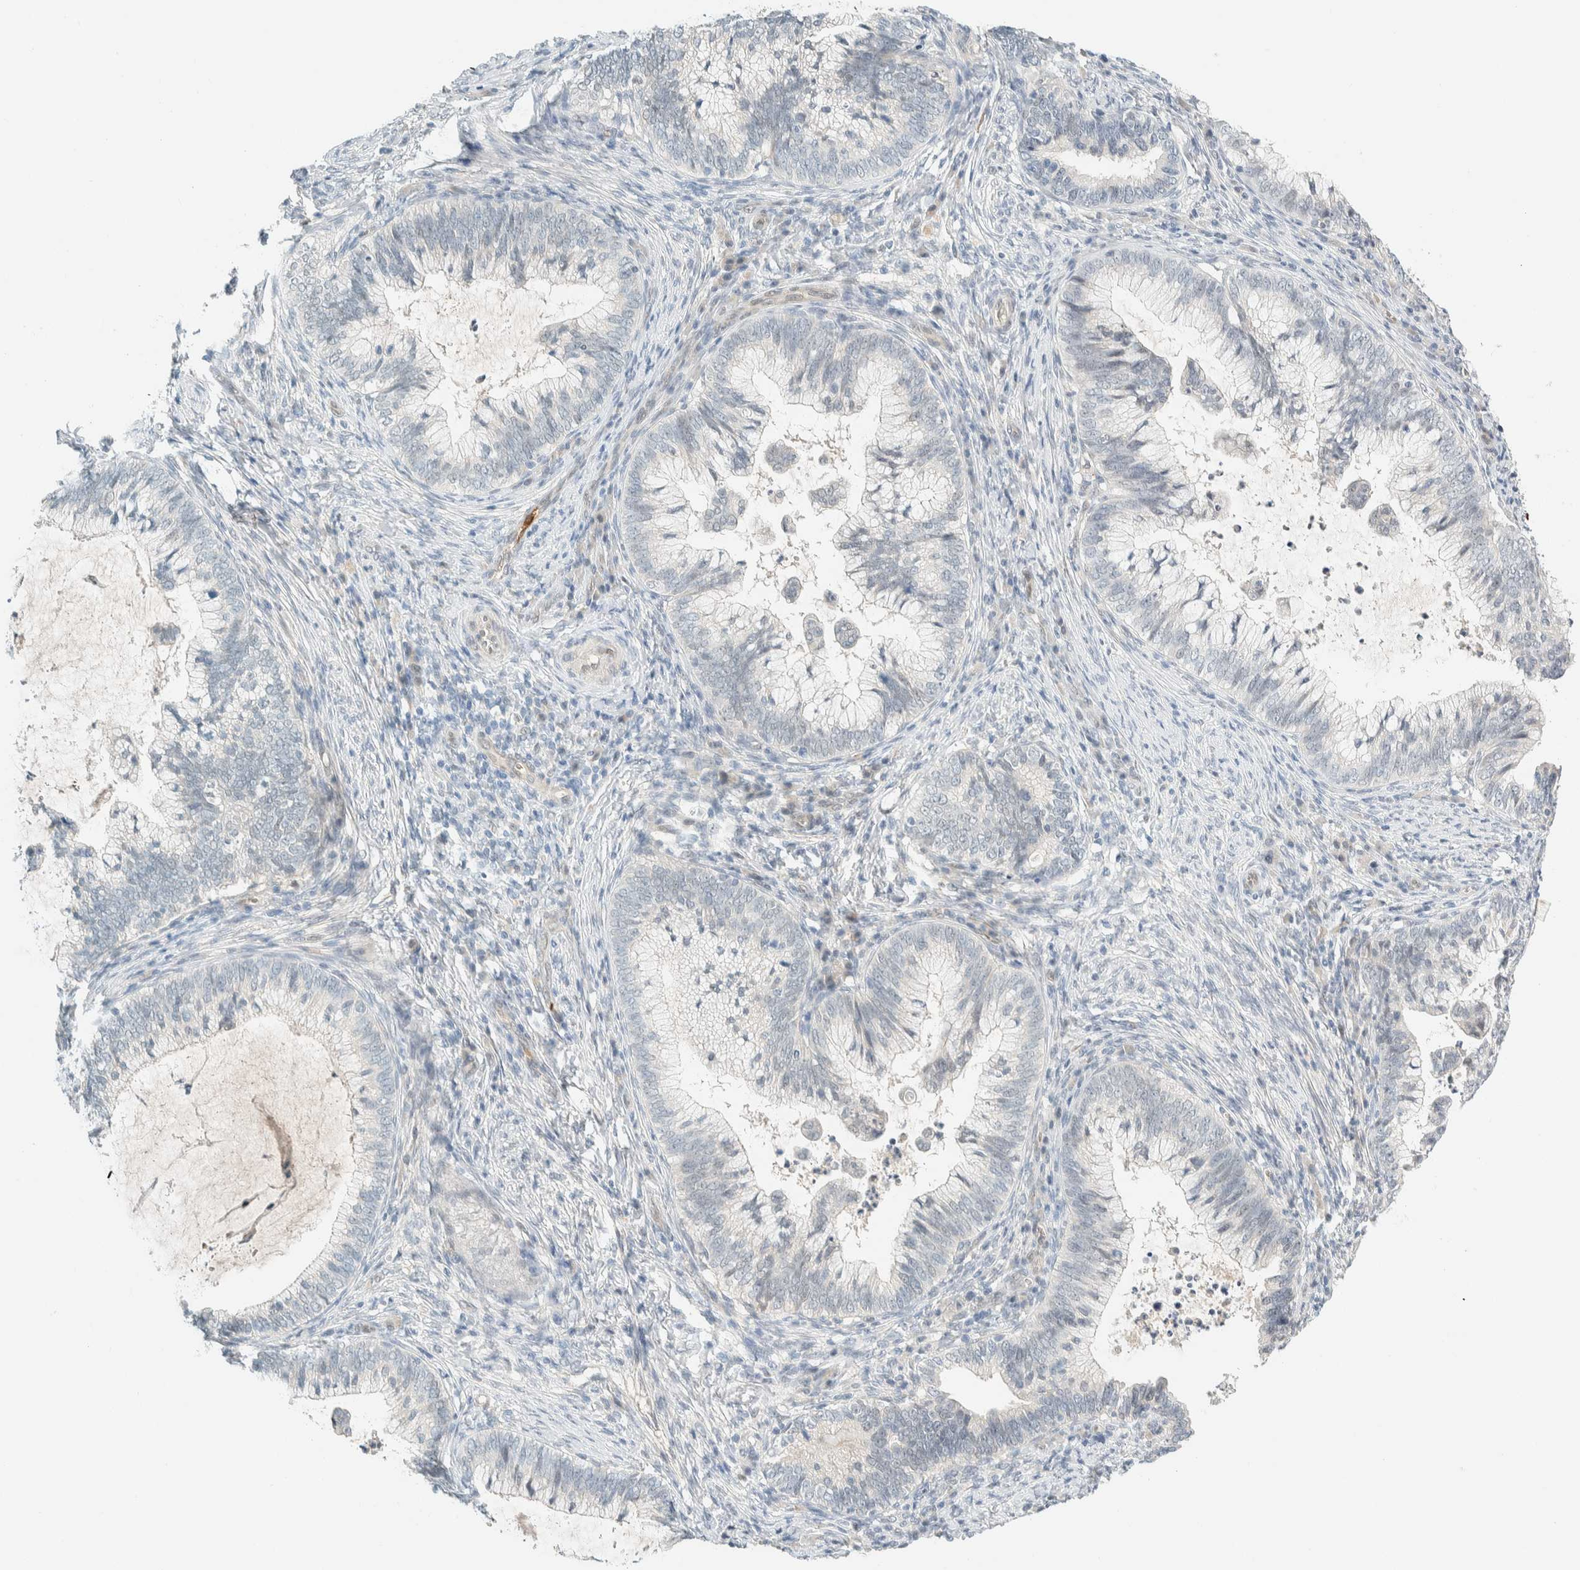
{"staining": {"intensity": "negative", "quantity": "none", "location": "none"}, "tissue": "cervical cancer", "cell_type": "Tumor cells", "image_type": "cancer", "snomed": [{"axis": "morphology", "description": "Adenocarcinoma, NOS"}, {"axis": "topography", "description": "Cervix"}], "caption": "Tumor cells show no significant staining in cervical cancer.", "gene": "TSTD2", "patient": {"sex": "female", "age": 36}}